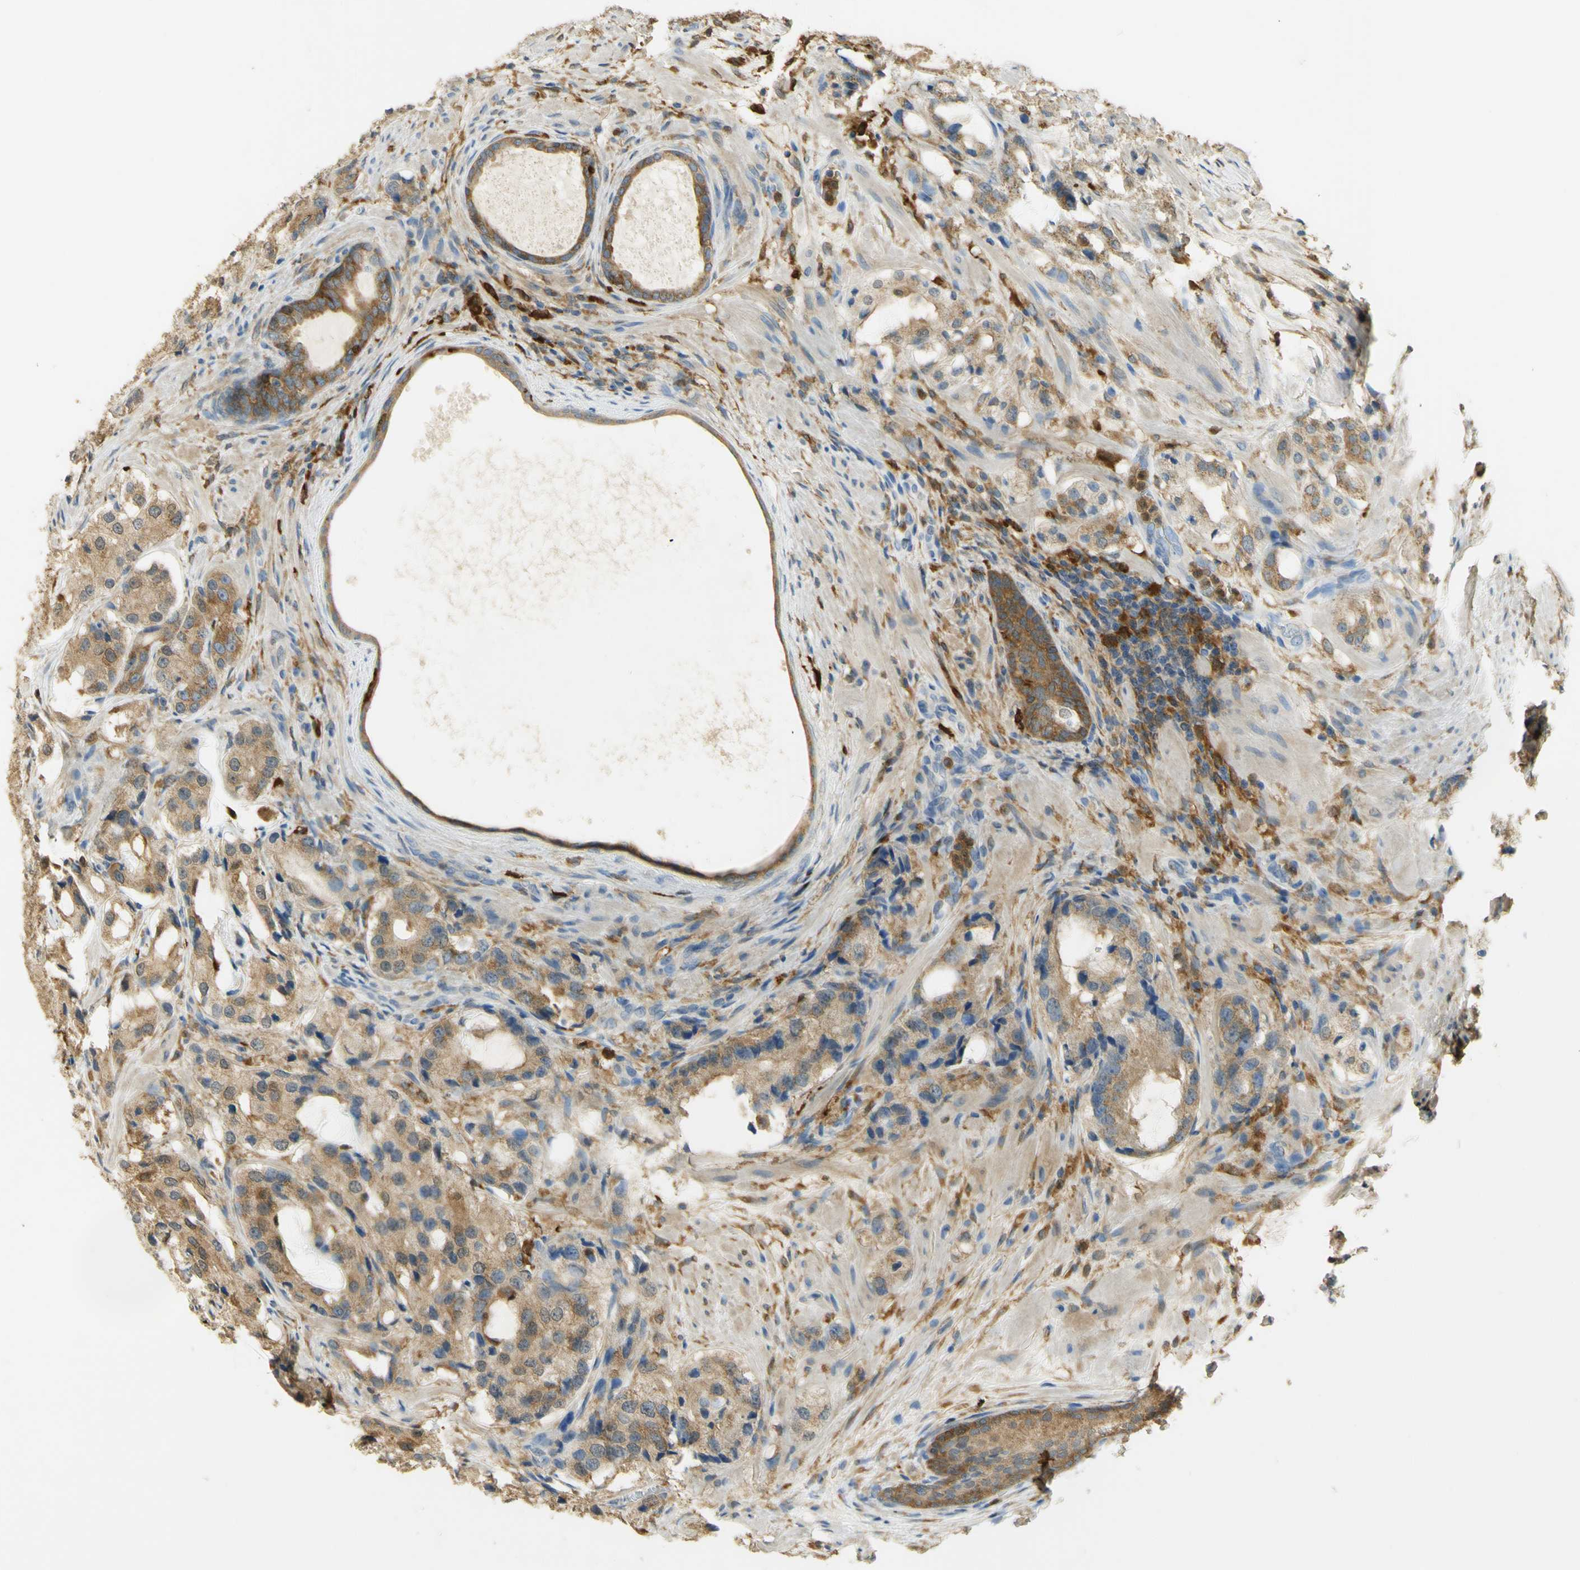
{"staining": {"intensity": "moderate", "quantity": ">75%", "location": "cytoplasmic/membranous"}, "tissue": "prostate cancer", "cell_type": "Tumor cells", "image_type": "cancer", "snomed": [{"axis": "morphology", "description": "Adenocarcinoma, High grade"}, {"axis": "topography", "description": "Prostate"}], "caption": "About >75% of tumor cells in human prostate cancer reveal moderate cytoplasmic/membranous protein expression as visualized by brown immunohistochemical staining.", "gene": "PAK1", "patient": {"sex": "male", "age": 65}}